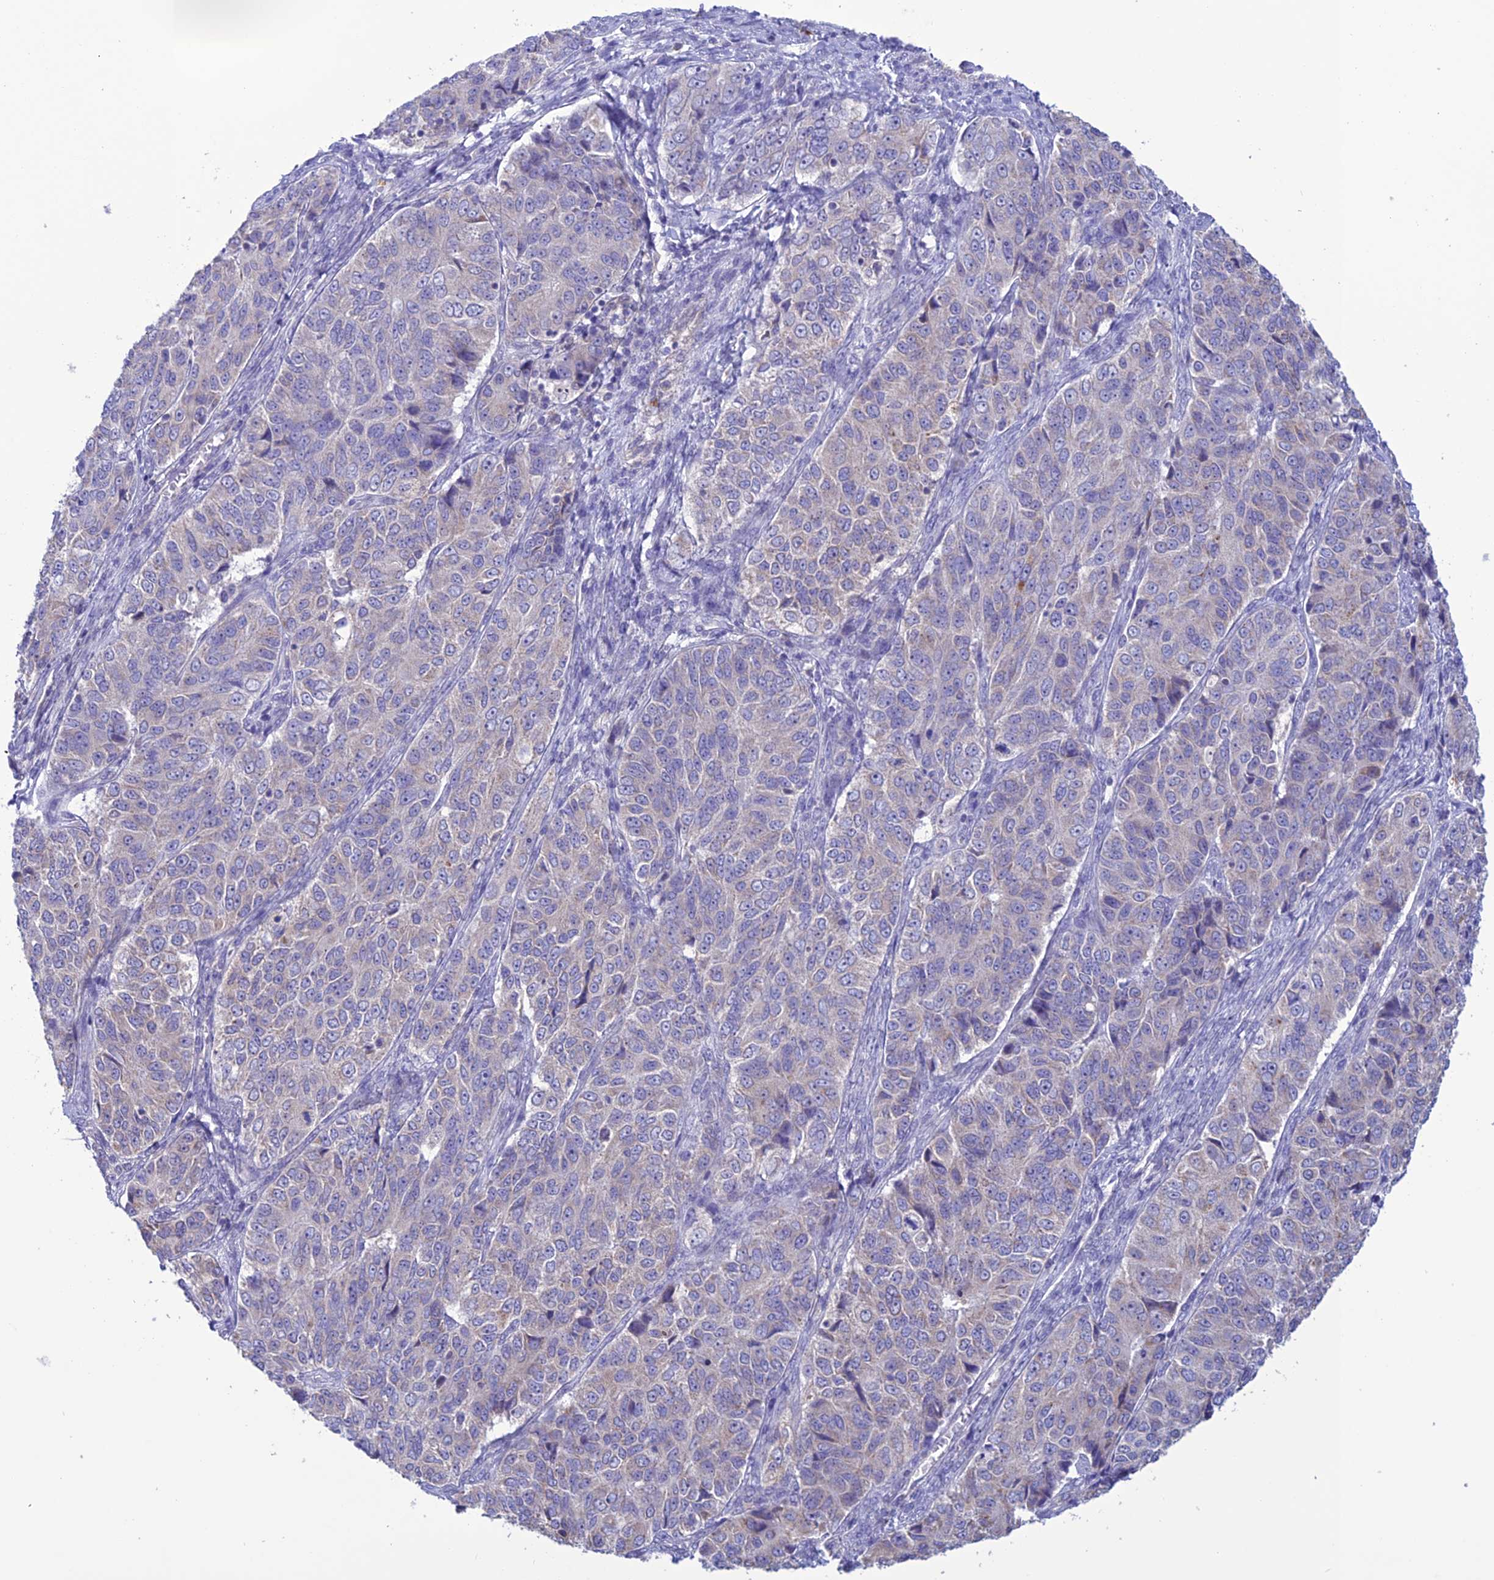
{"staining": {"intensity": "weak", "quantity": "<25%", "location": "cytoplasmic/membranous"}, "tissue": "ovarian cancer", "cell_type": "Tumor cells", "image_type": "cancer", "snomed": [{"axis": "morphology", "description": "Carcinoma, endometroid"}, {"axis": "topography", "description": "Ovary"}], "caption": "This is an immunohistochemistry photomicrograph of human ovarian cancer. There is no positivity in tumor cells.", "gene": "CLCN7", "patient": {"sex": "female", "age": 51}}